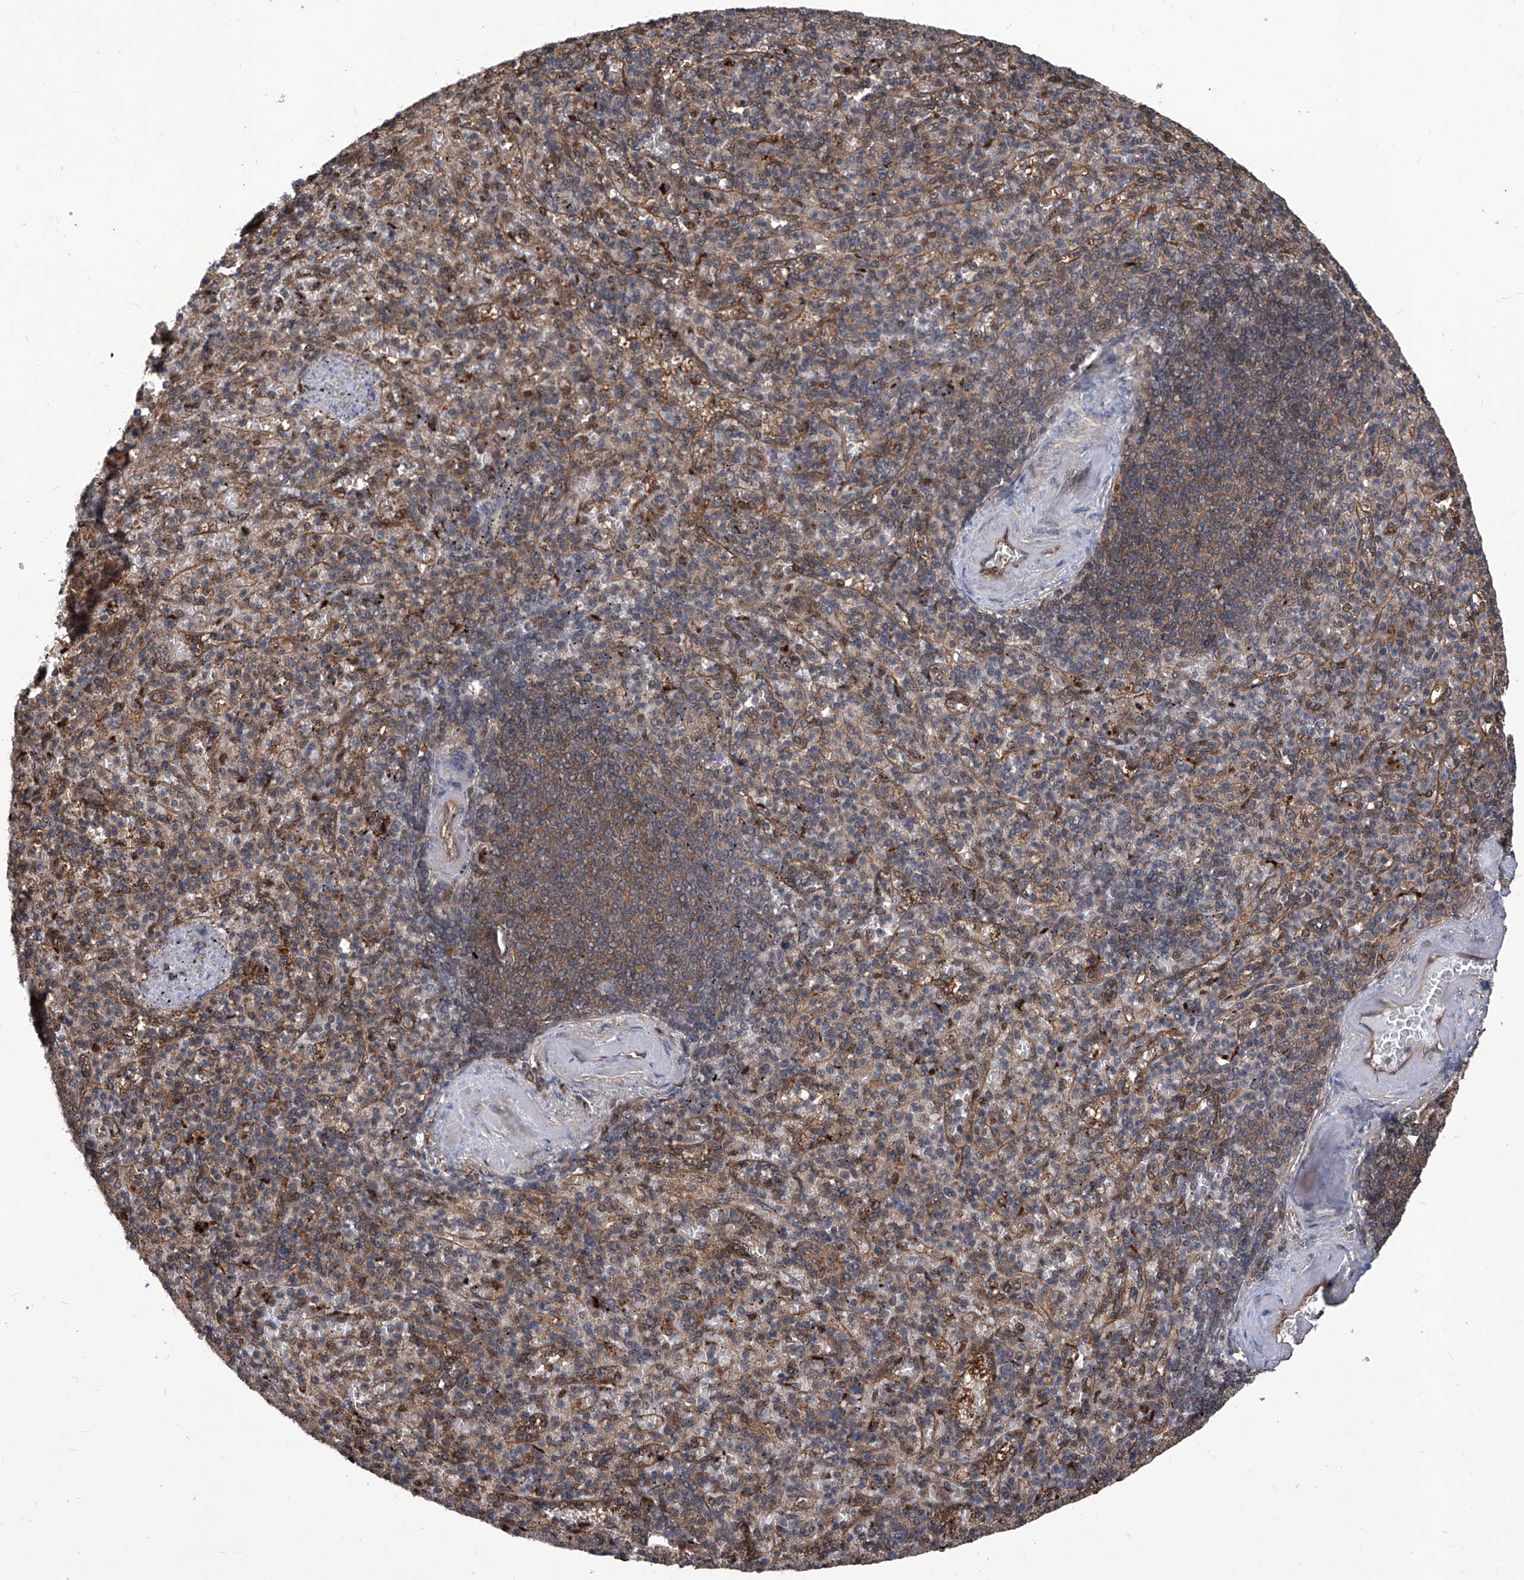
{"staining": {"intensity": "weak", "quantity": "25%-75%", "location": "cytoplasmic/membranous"}, "tissue": "spleen", "cell_type": "Cells in red pulp", "image_type": "normal", "snomed": [{"axis": "morphology", "description": "Normal tissue, NOS"}, {"axis": "topography", "description": "Spleen"}], "caption": "An immunohistochemistry image of benign tissue is shown. Protein staining in brown highlights weak cytoplasmic/membranous positivity in spleen within cells in red pulp.", "gene": "PSMB1", "patient": {"sex": "female", "age": 74}}